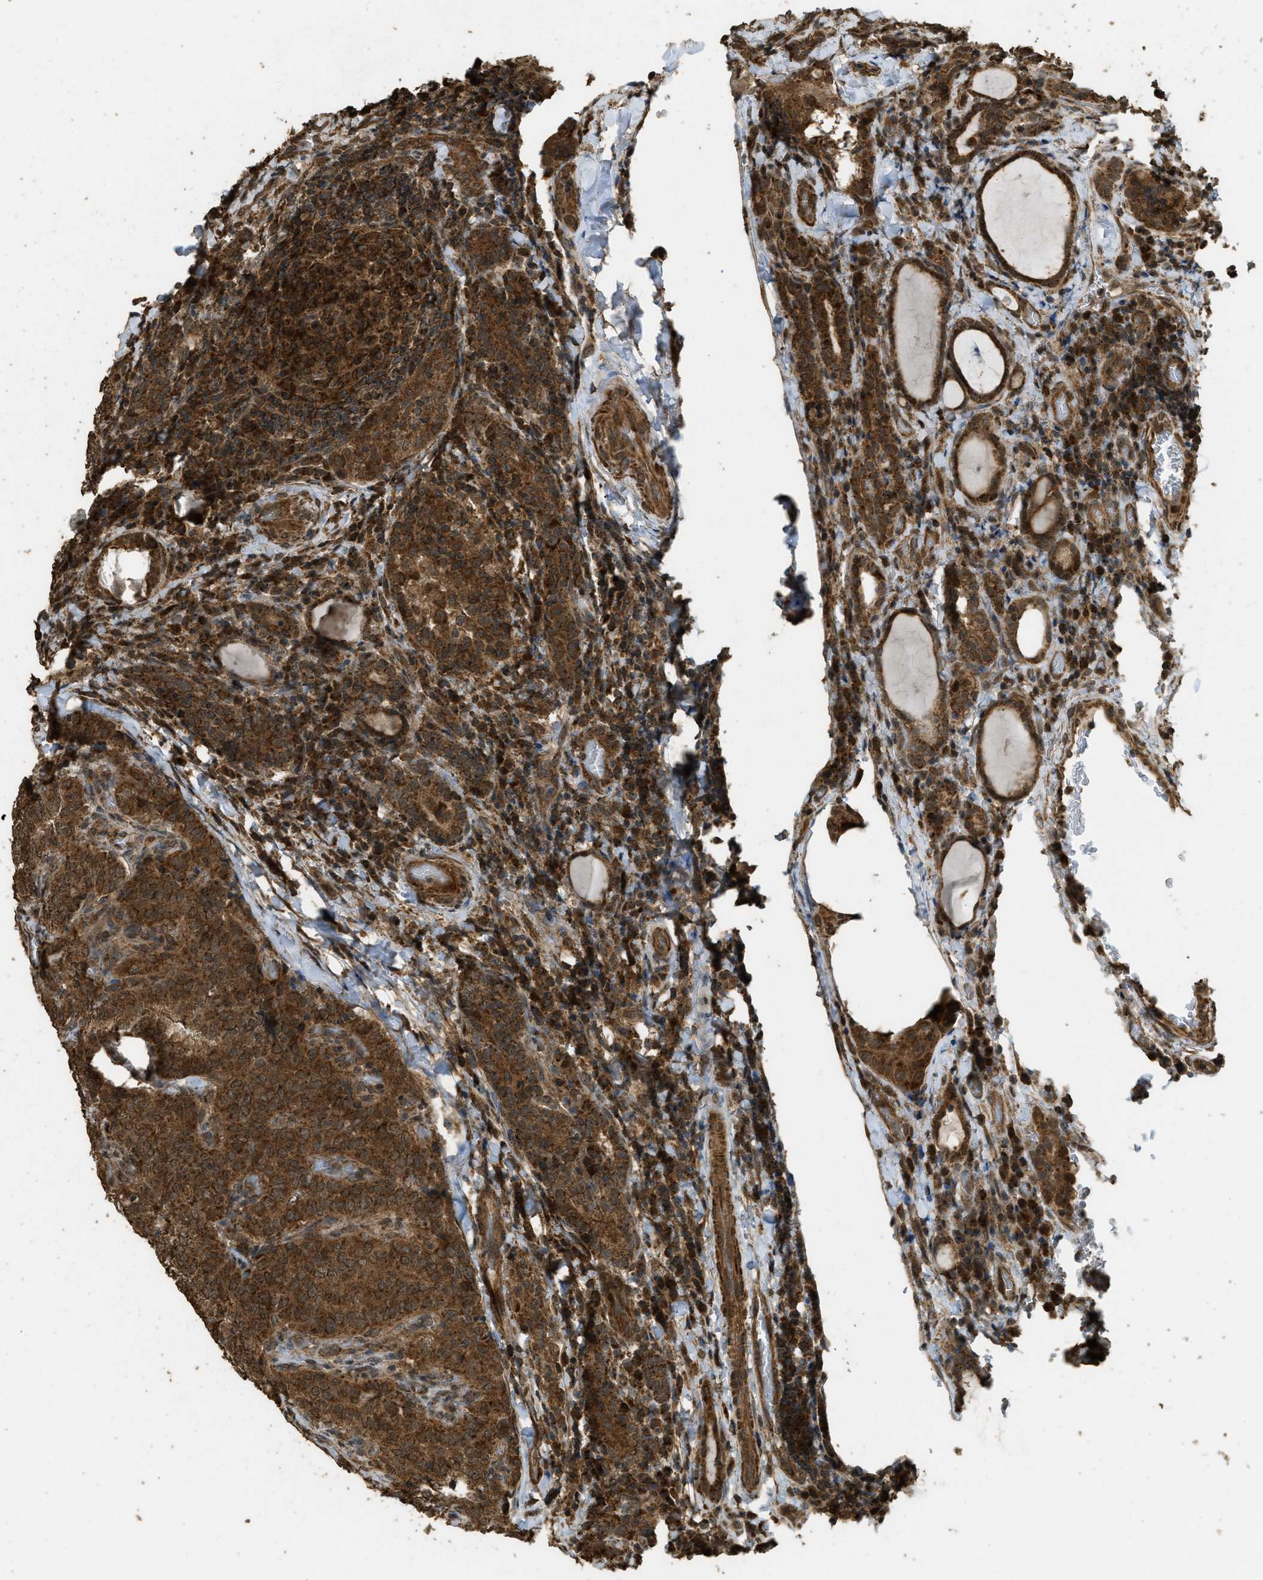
{"staining": {"intensity": "strong", "quantity": ">75%", "location": "cytoplasmic/membranous"}, "tissue": "thyroid cancer", "cell_type": "Tumor cells", "image_type": "cancer", "snomed": [{"axis": "morphology", "description": "Normal tissue, NOS"}, {"axis": "morphology", "description": "Papillary adenocarcinoma, NOS"}, {"axis": "topography", "description": "Thyroid gland"}], "caption": "An IHC histopathology image of tumor tissue is shown. Protein staining in brown shows strong cytoplasmic/membranous positivity in thyroid papillary adenocarcinoma within tumor cells. The staining was performed using DAB (3,3'-diaminobenzidine) to visualize the protein expression in brown, while the nuclei were stained in blue with hematoxylin (Magnification: 20x).", "gene": "CTPS1", "patient": {"sex": "female", "age": 30}}